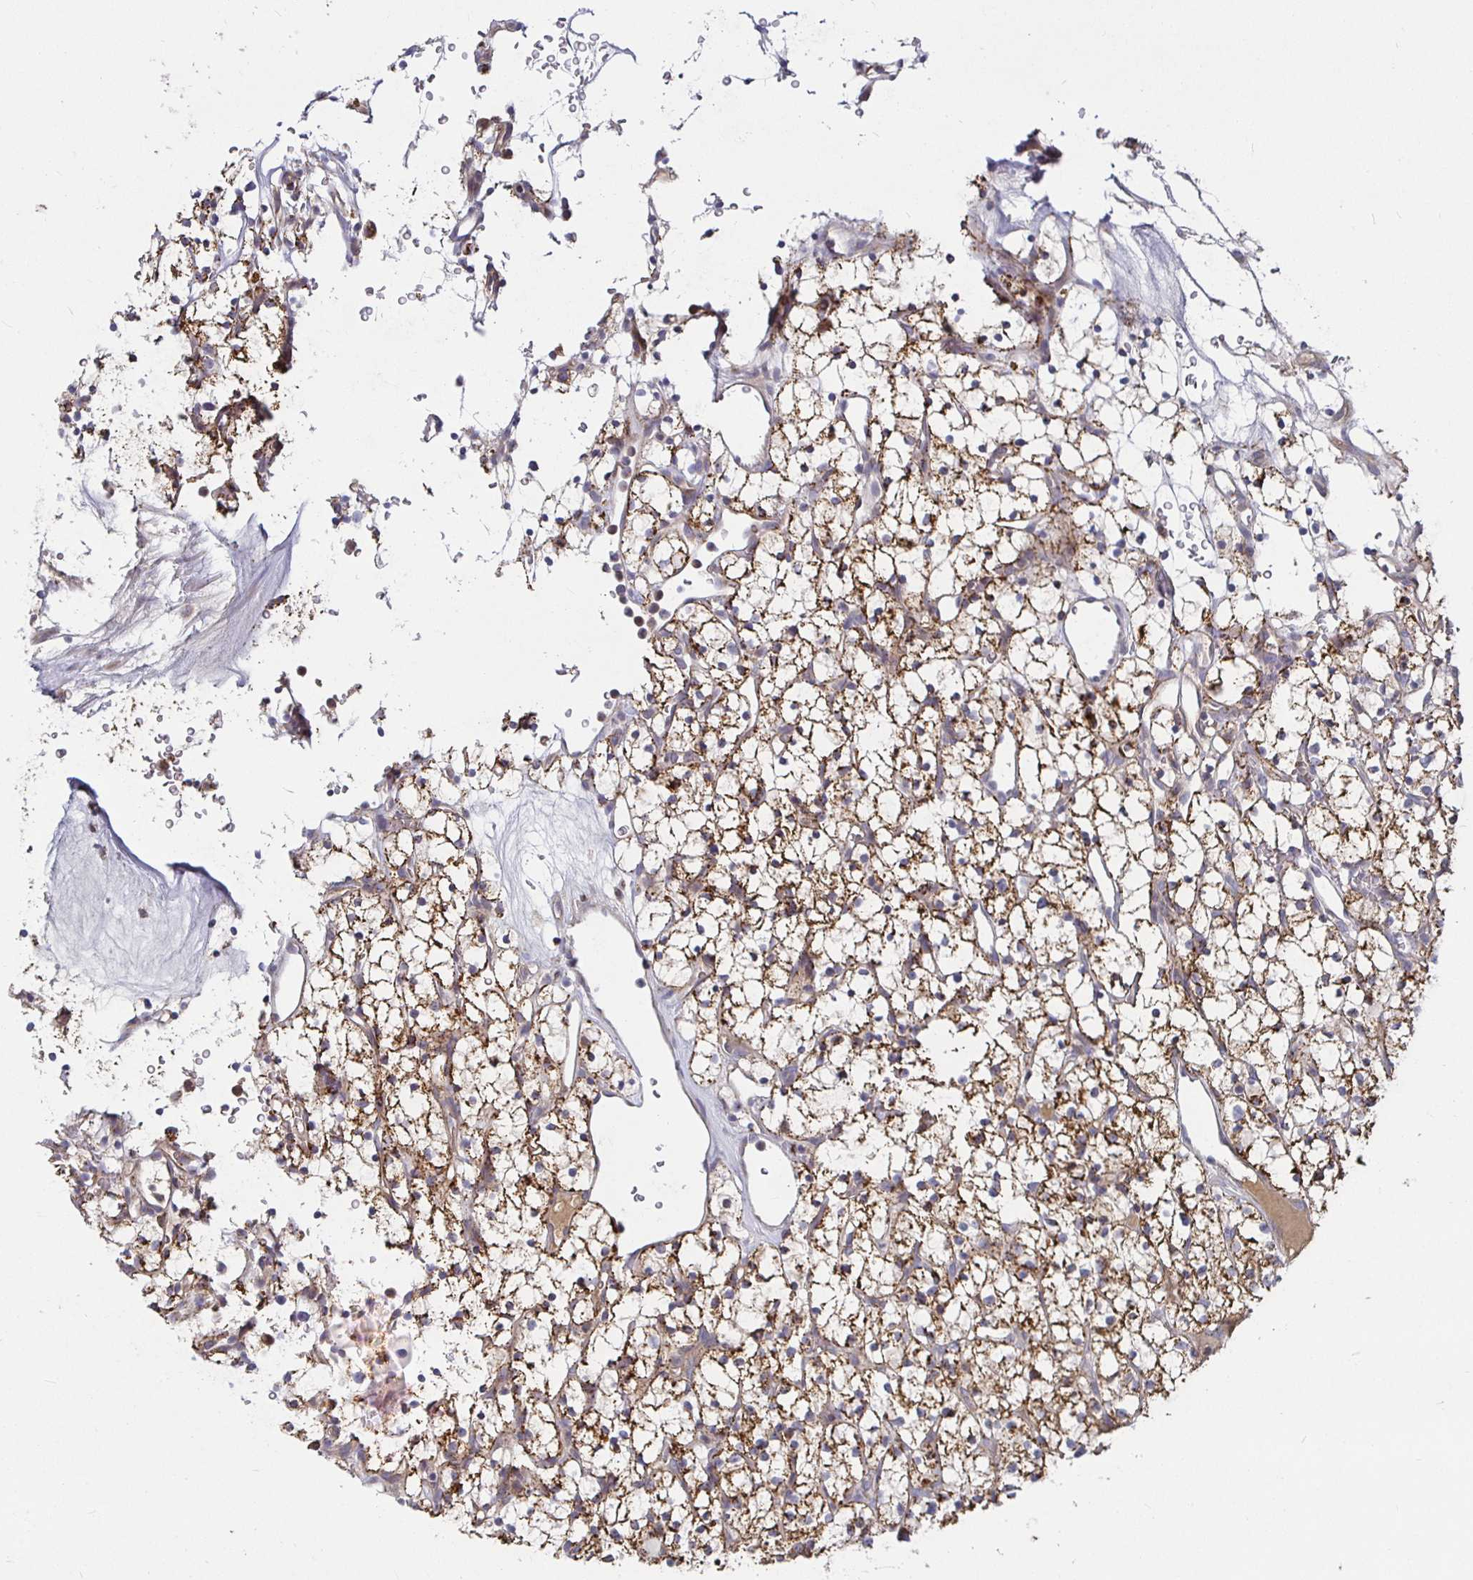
{"staining": {"intensity": "moderate", "quantity": ">75%", "location": "cytoplasmic/membranous"}, "tissue": "renal cancer", "cell_type": "Tumor cells", "image_type": "cancer", "snomed": [{"axis": "morphology", "description": "Adenocarcinoma, NOS"}, {"axis": "topography", "description": "Kidney"}], "caption": "The immunohistochemical stain labels moderate cytoplasmic/membranous expression in tumor cells of renal adenocarcinoma tissue.", "gene": "RNF144B", "patient": {"sex": "female", "age": 64}}